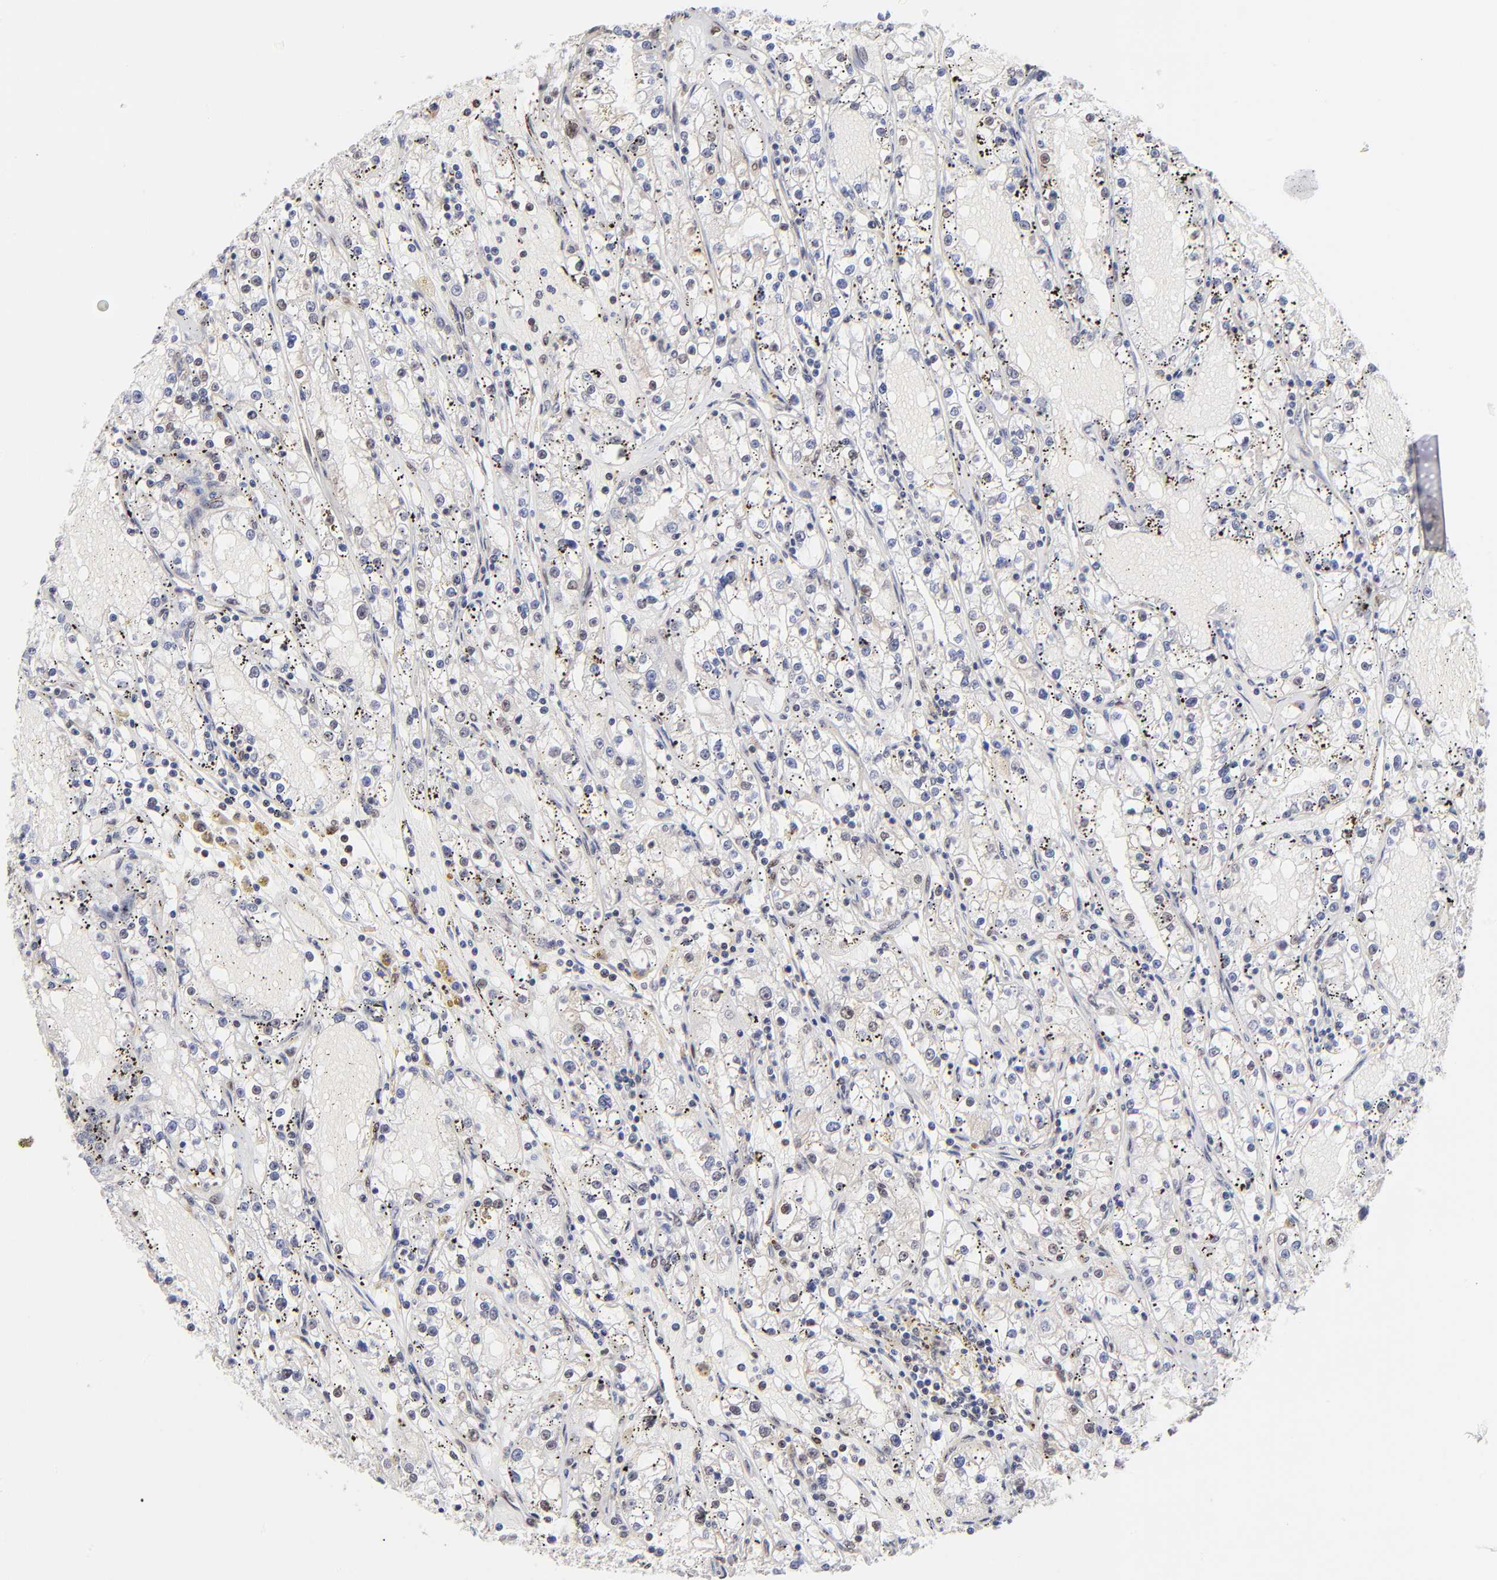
{"staining": {"intensity": "weak", "quantity": "<25%", "location": "cytoplasmic/membranous"}, "tissue": "renal cancer", "cell_type": "Tumor cells", "image_type": "cancer", "snomed": [{"axis": "morphology", "description": "Adenocarcinoma, NOS"}, {"axis": "topography", "description": "Kidney"}], "caption": "This is an IHC micrograph of renal cancer. There is no positivity in tumor cells.", "gene": "PSMC4", "patient": {"sex": "male", "age": 56}}